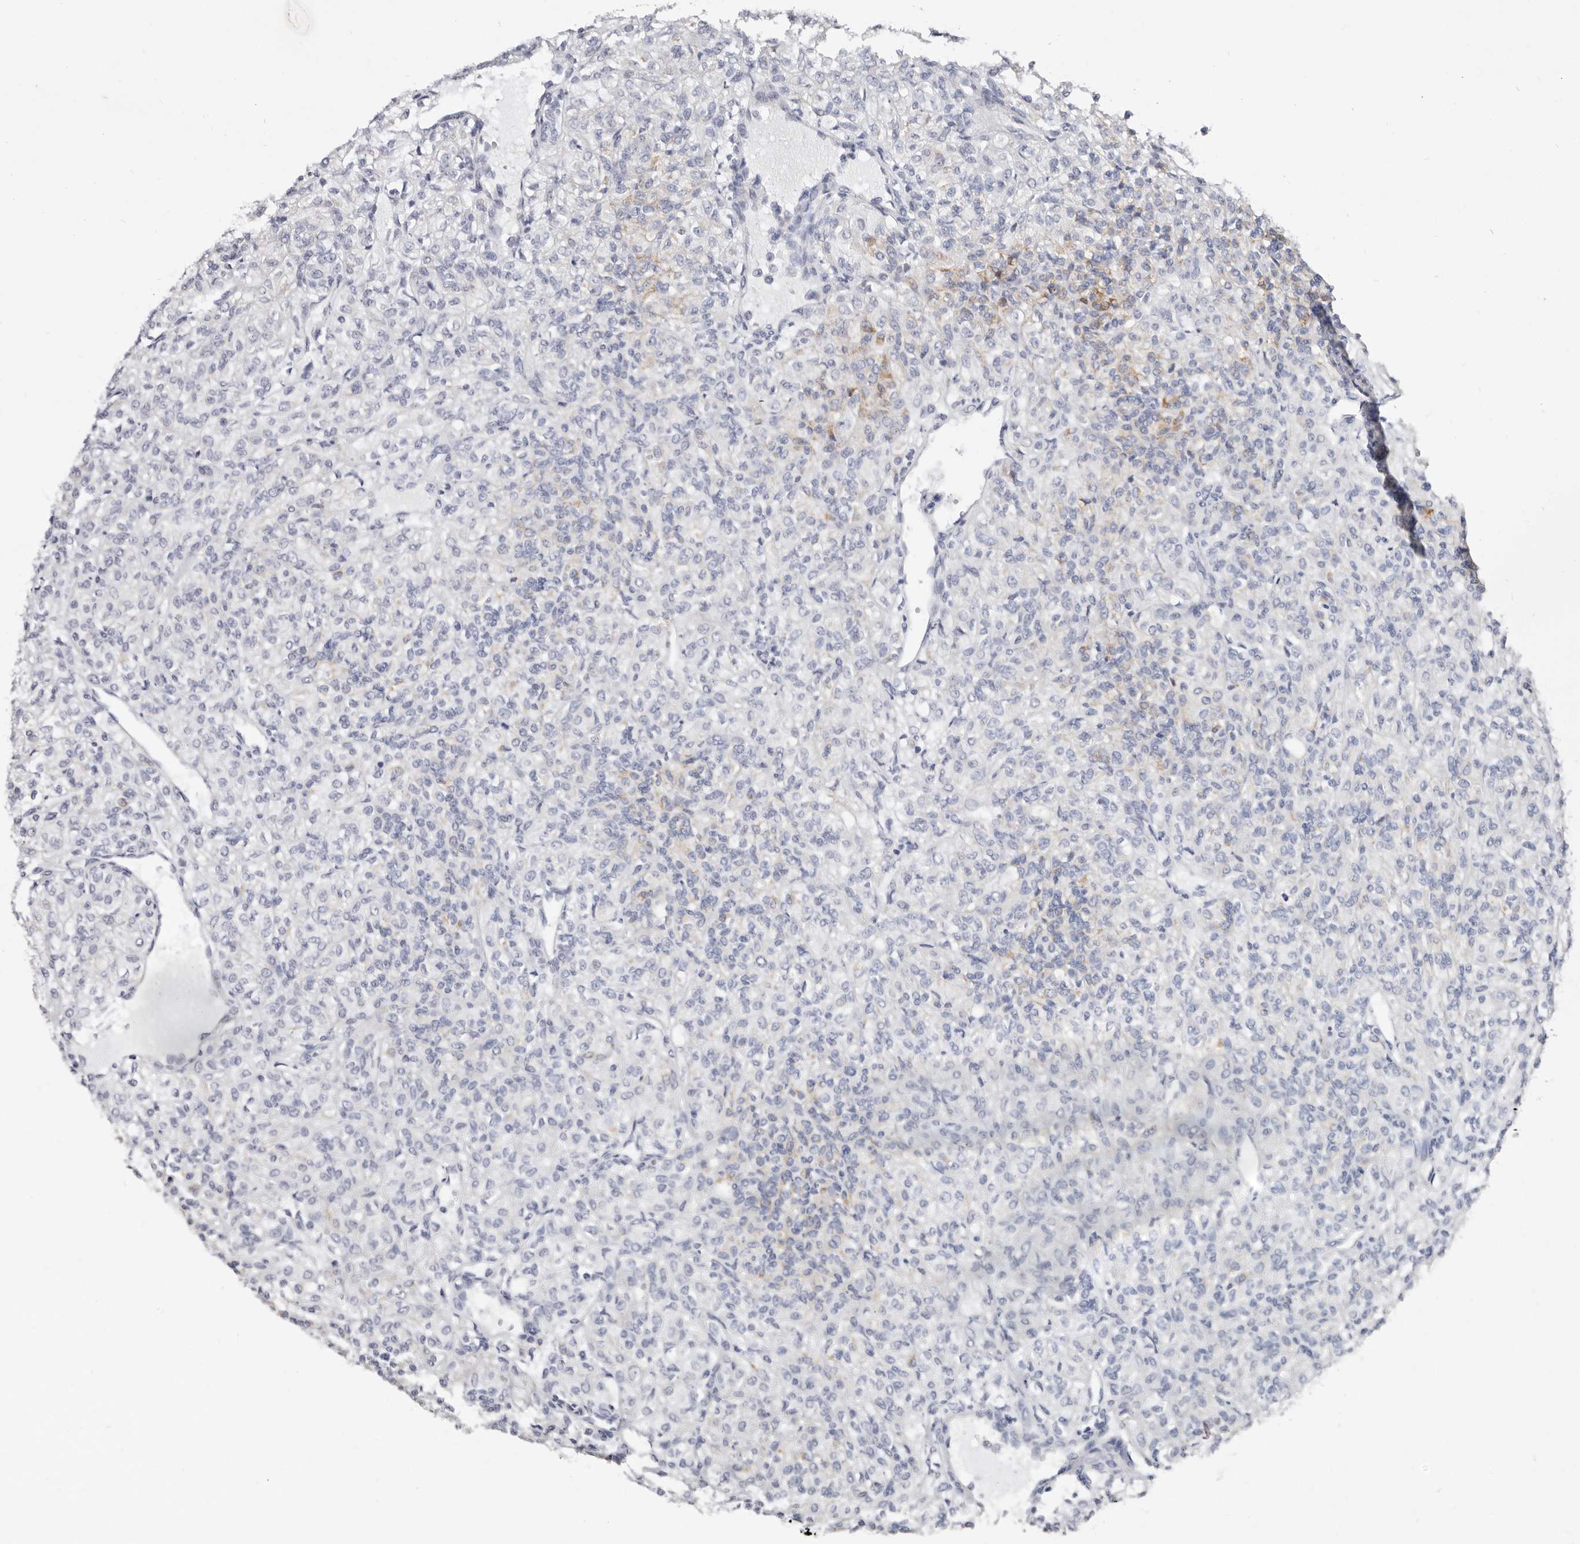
{"staining": {"intensity": "weak", "quantity": "<25%", "location": "cytoplasmic/membranous"}, "tissue": "renal cancer", "cell_type": "Tumor cells", "image_type": "cancer", "snomed": [{"axis": "morphology", "description": "Adenocarcinoma, NOS"}, {"axis": "topography", "description": "Kidney"}], "caption": "Photomicrograph shows no protein positivity in tumor cells of renal adenocarcinoma tissue. The staining was performed using DAB (3,3'-diaminobenzidine) to visualize the protein expression in brown, while the nuclei were stained in blue with hematoxylin (Magnification: 20x).", "gene": "RSPO2", "patient": {"sex": "male", "age": 77}}